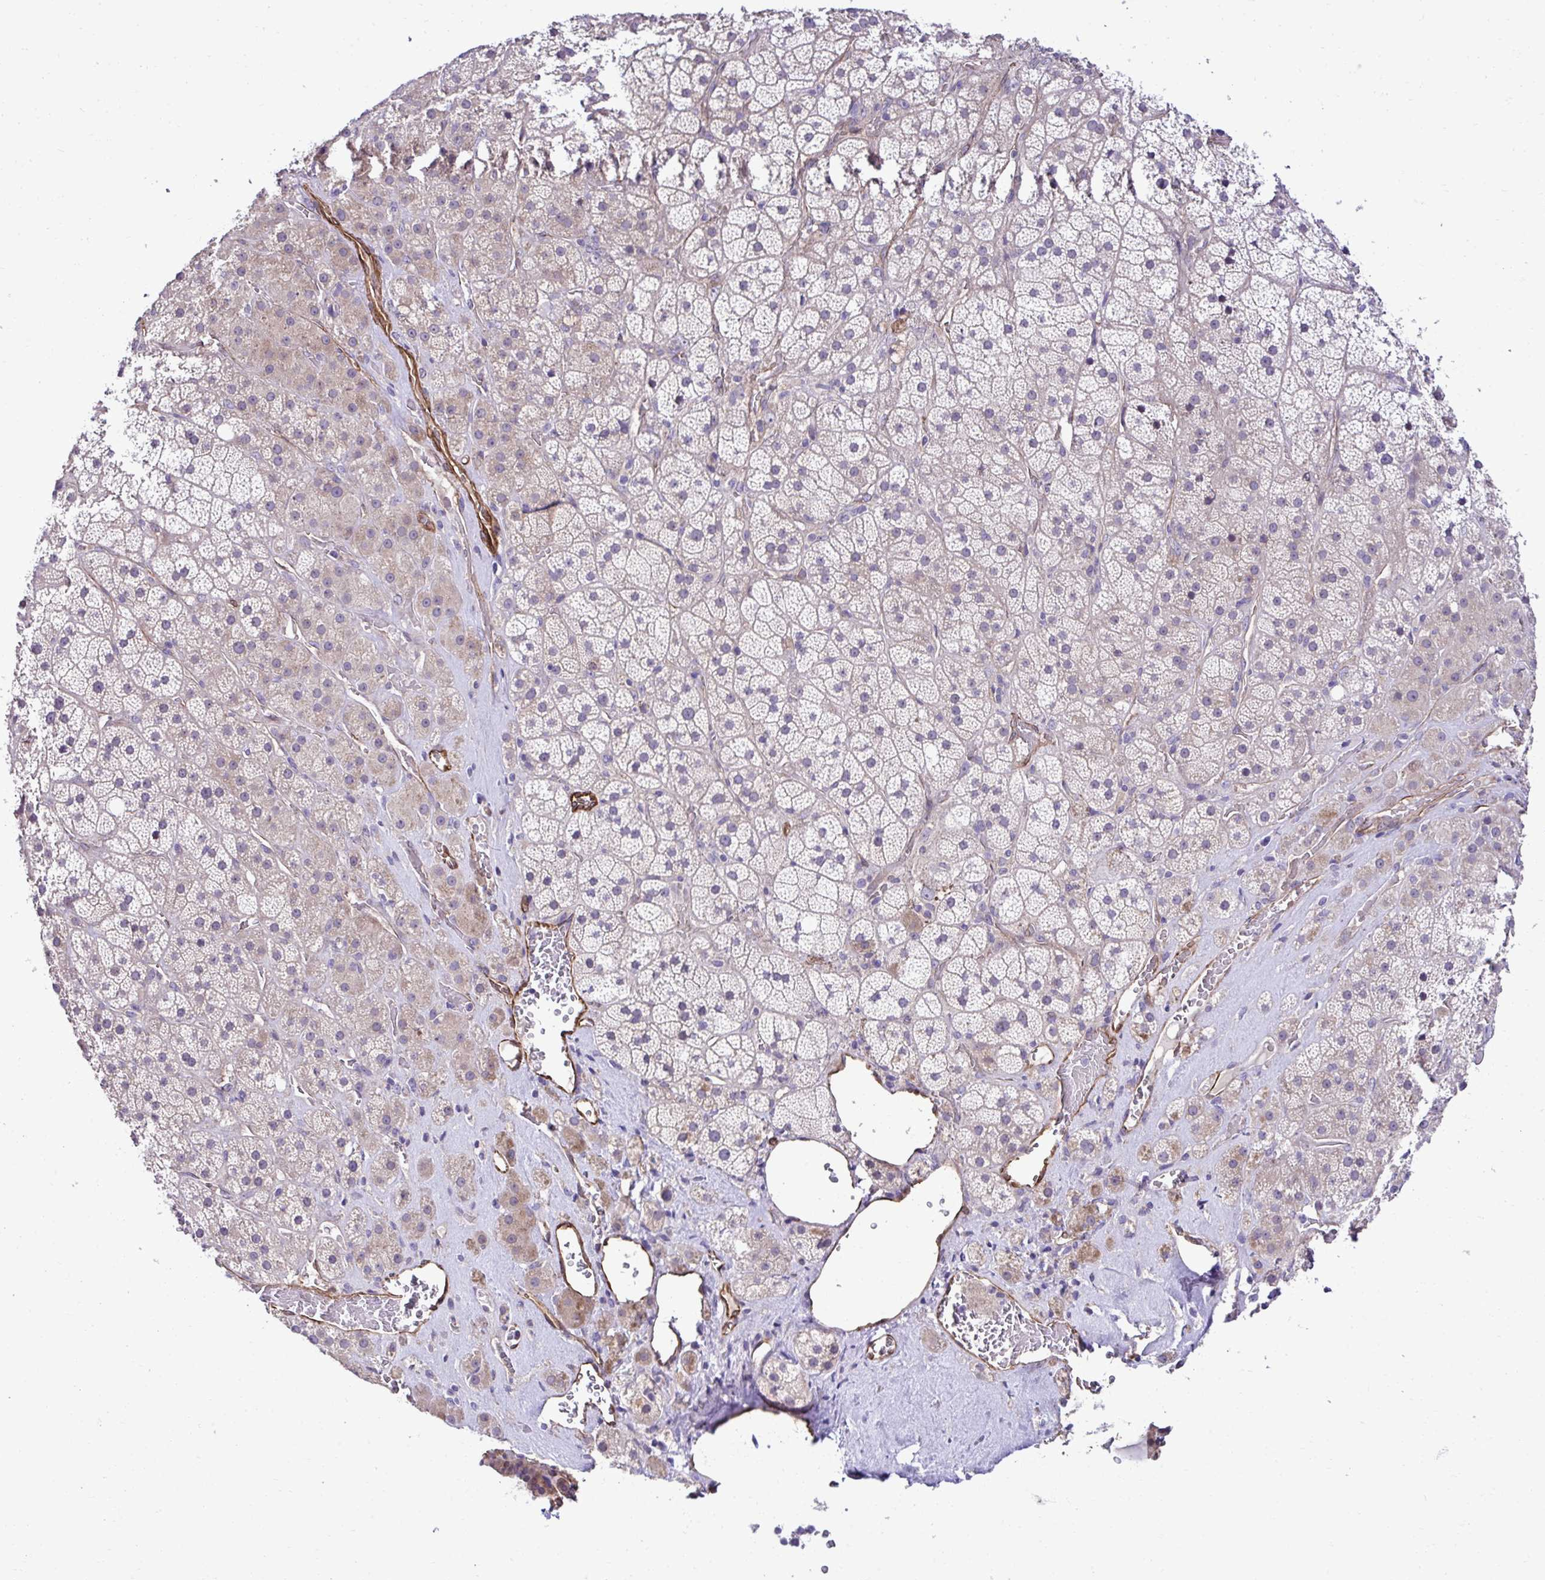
{"staining": {"intensity": "moderate", "quantity": "<25%", "location": "cytoplasmic/membranous"}, "tissue": "adrenal gland", "cell_type": "Glandular cells", "image_type": "normal", "snomed": [{"axis": "morphology", "description": "Normal tissue, NOS"}, {"axis": "topography", "description": "Adrenal gland"}], "caption": "Moderate cytoplasmic/membranous expression for a protein is appreciated in about <25% of glandular cells of benign adrenal gland using immunohistochemistry (IHC).", "gene": "TRIM52", "patient": {"sex": "male", "age": 57}}